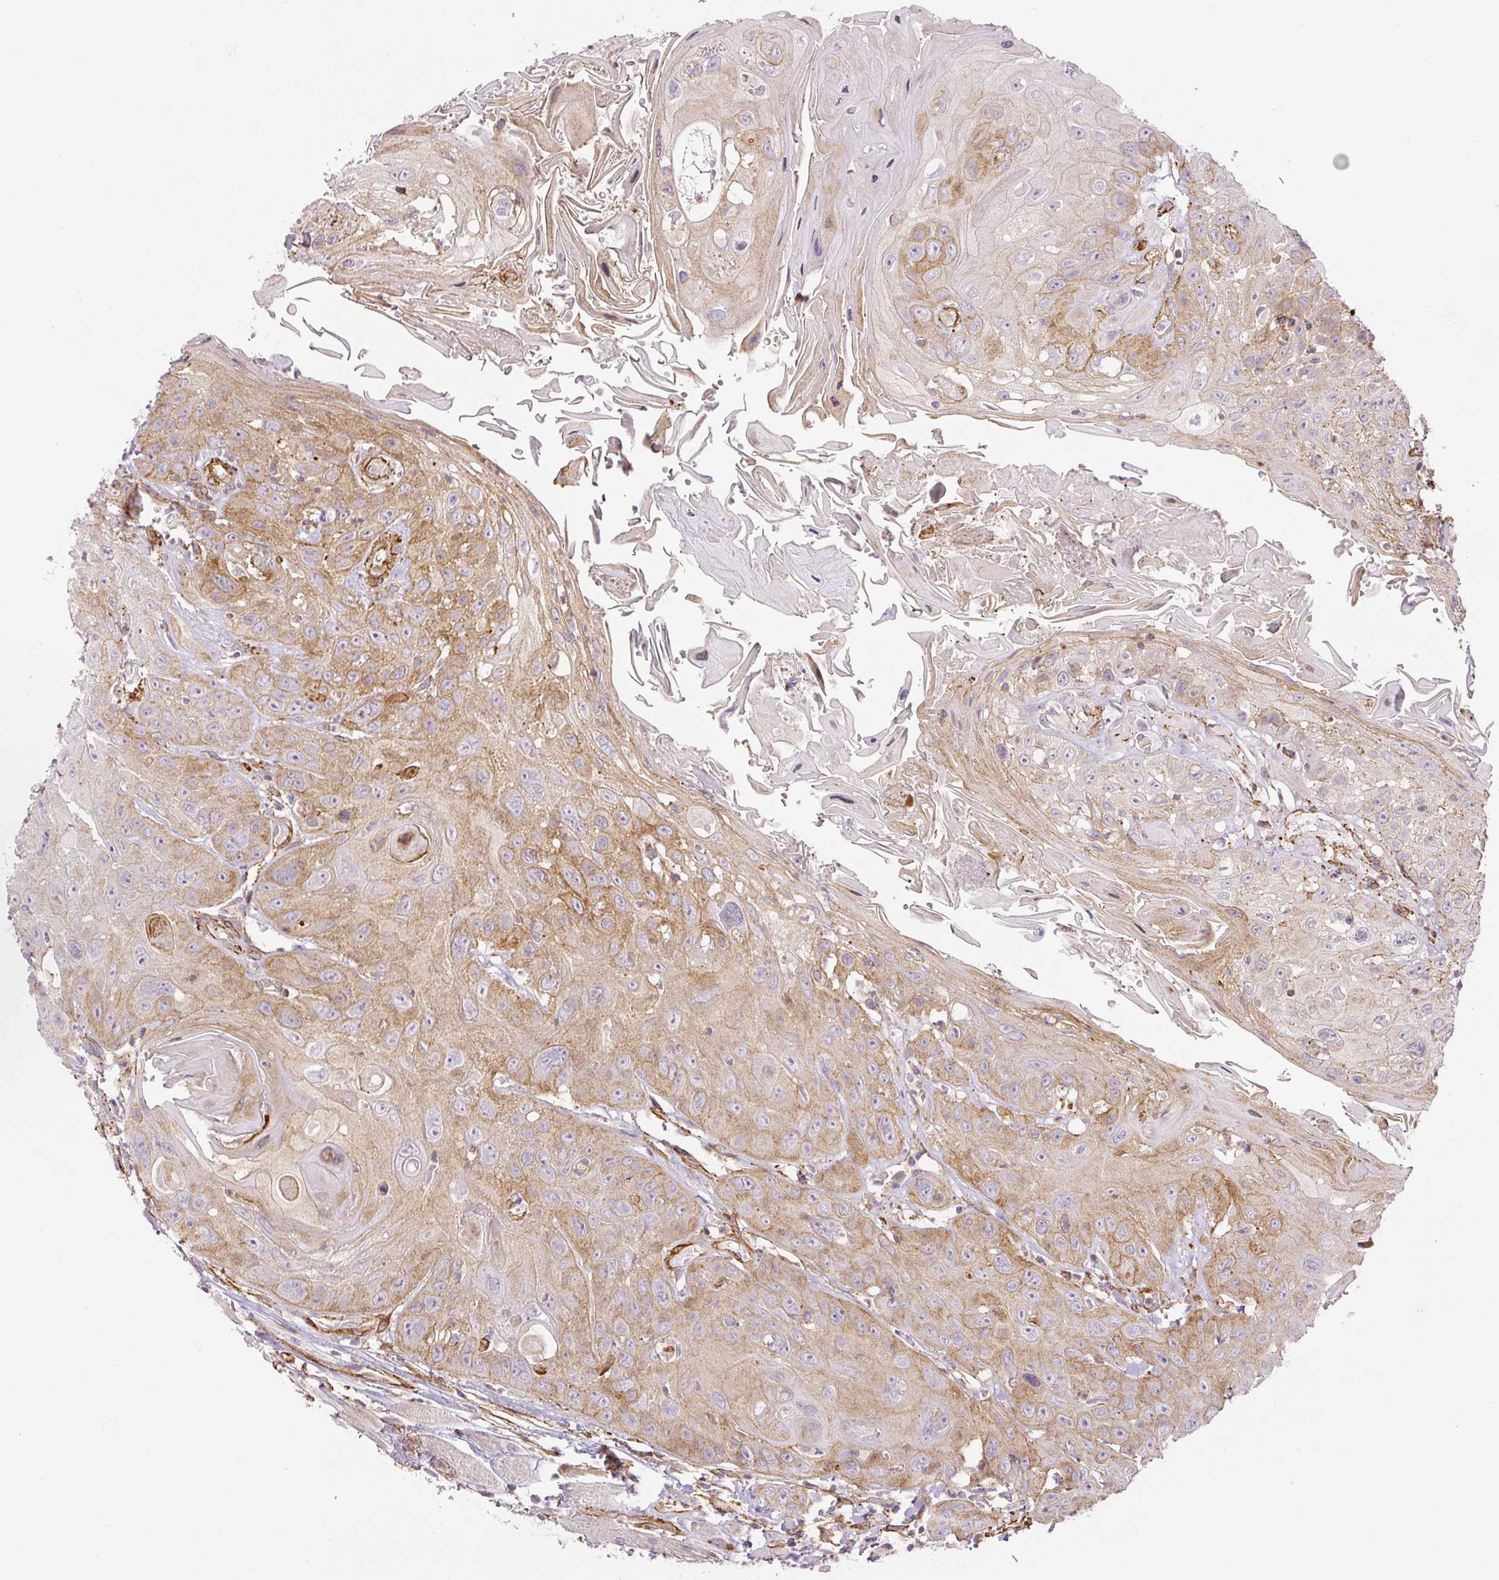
{"staining": {"intensity": "moderate", "quantity": ">75%", "location": "cytoplasmic/membranous"}, "tissue": "head and neck cancer", "cell_type": "Tumor cells", "image_type": "cancer", "snomed": [{"axis": "morphology", "description": "Squamous cell carcinoma, NOS"}, {"axis": "topography", "description": "Head-Neck"}], "caption": "Head and neck squamous cell carcinoma stained with a protein marker exhibits moderate staining in tumor cells.", "gene": "MYL12A", "patient": {"sex": "female", "age": 59}}